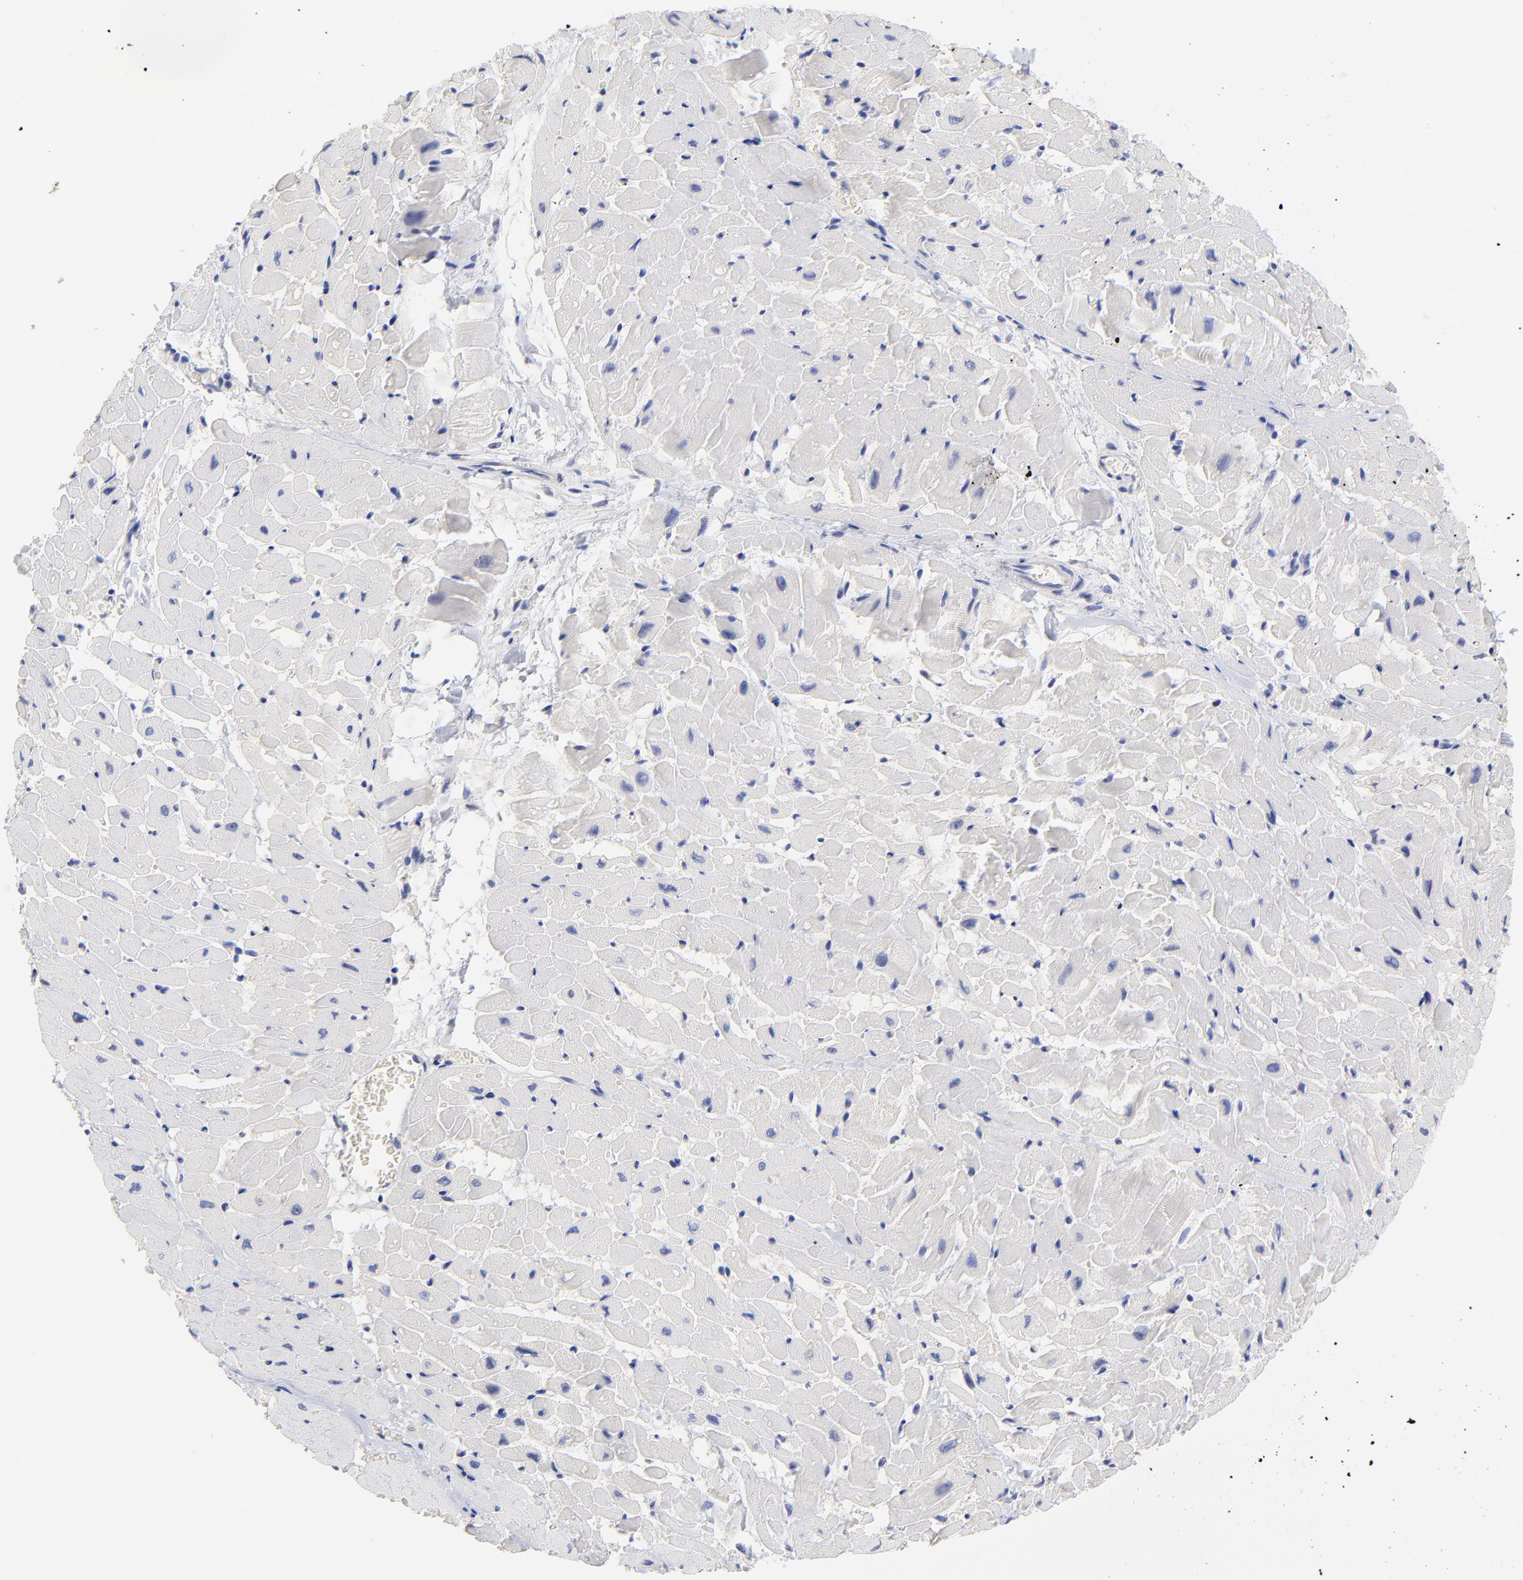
{"staining": {"intensity": "negative", "quantity": "none", "location": "none"}, "tissue": "heart muscle", "cell_type": "Cardiomyocytes", "image_type": "normal", "snomed": [{"axis": "morphology", "description": "Normal tissue, NOS"}, {"axis": "topography", "description": "Heart"}], "caption": "This image is of unremarkable heart muscle stained with immunohistochemistry (IHC) to label a protein in brown with the nuclei are counter-stained blue. There is no staining in cardiomyocytes. (Stains: DAB (3,3'-diaminobenzidine) IHC with hematoxylin counter stain, Microscopy: brightfield microscopy at high magnification).", "gene": "LAX1", "patient": {"sex": "male", "age": 45}}